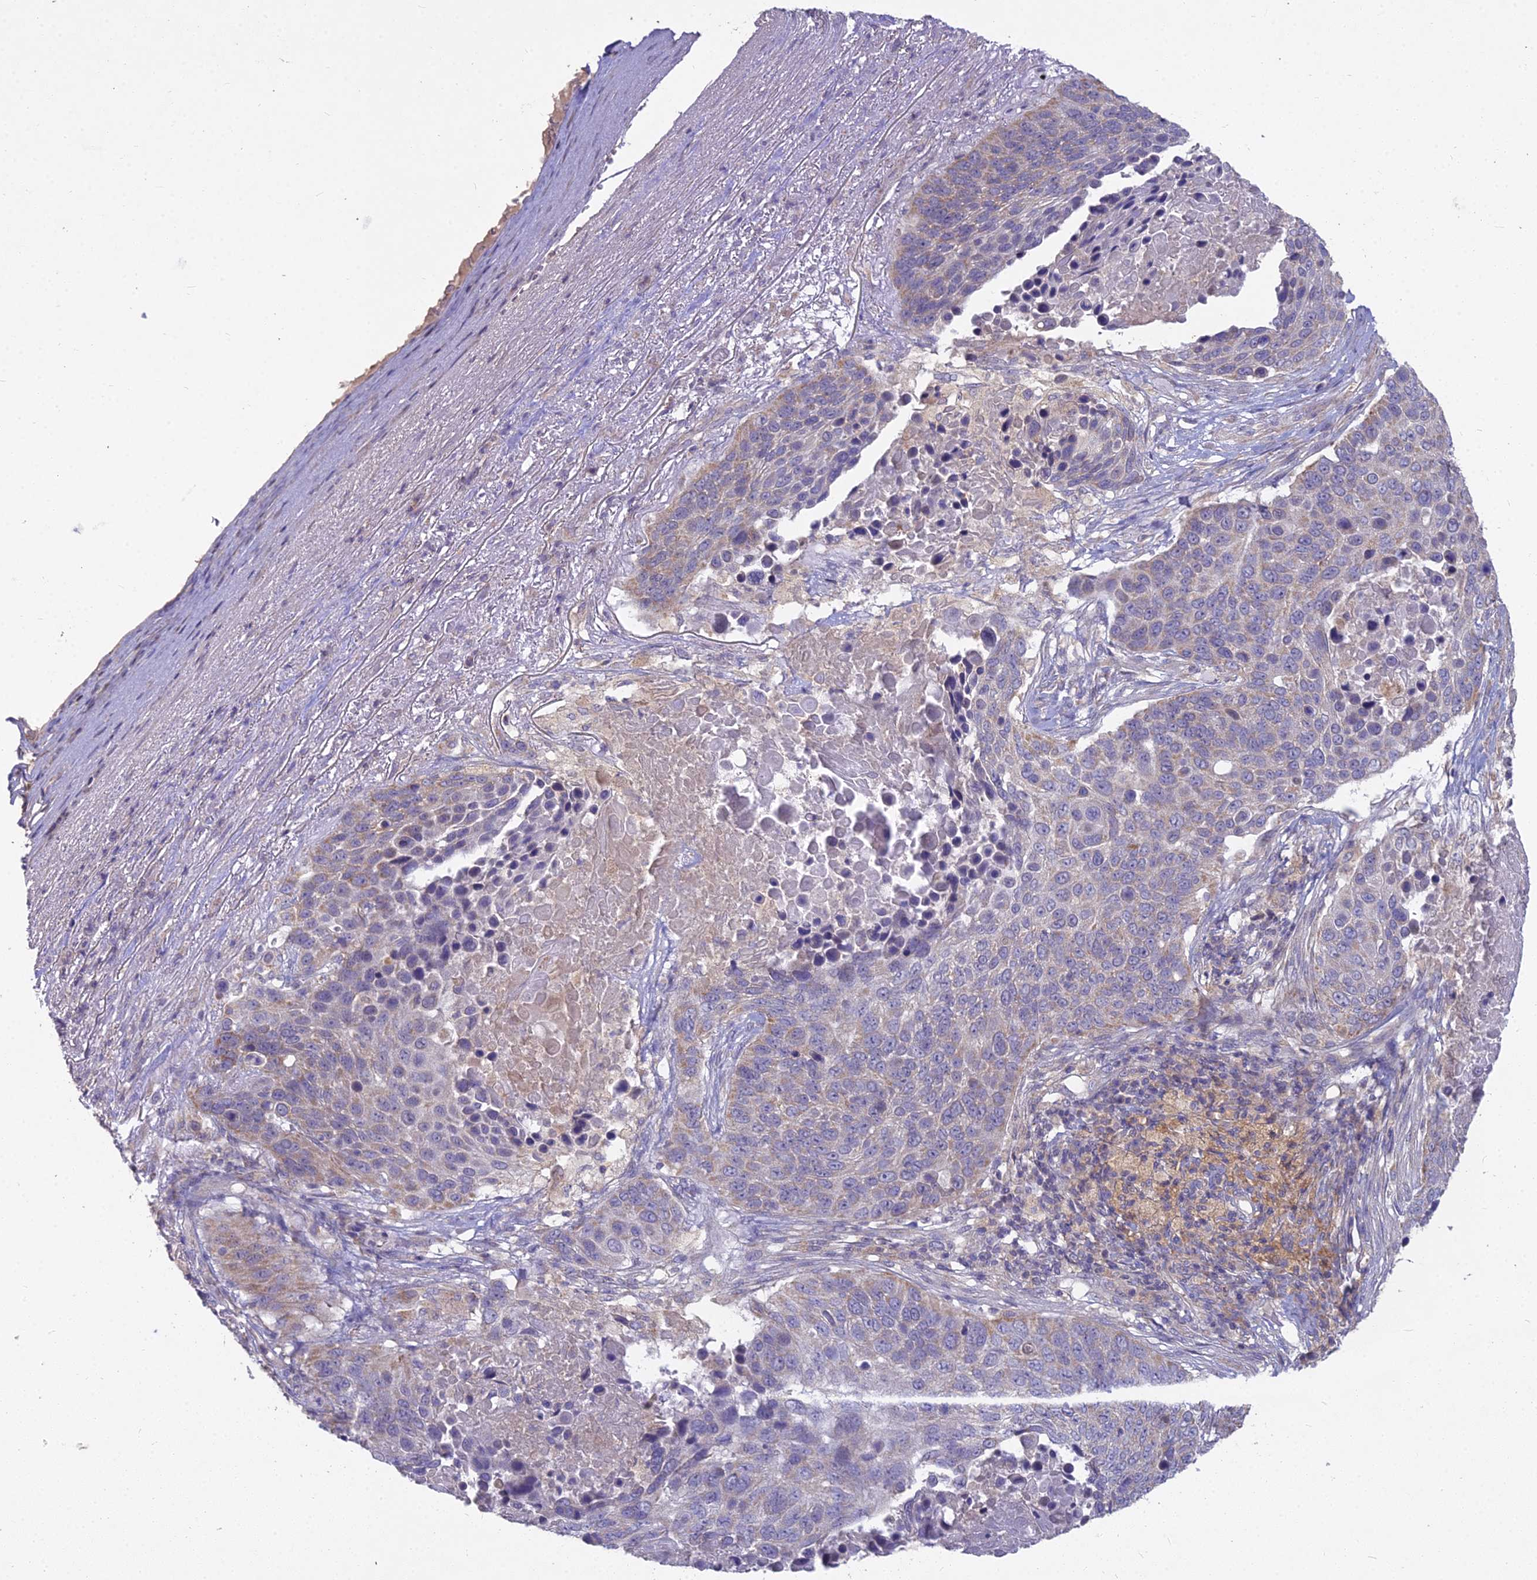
{"staining": {"intensity": "moderate", "quantity": "25%-75%", "location": "cytoplasmic/membranous"}, "tissue": "lung cancer", "cell_type": "Tumor cells", "image_type": "cancer", "snomed": [{"axis": "morphology", "description": "Normal tissue, NOS"}, {"axis": "morphology", "description": "Squamous cell carcinoma, NOS"}, {"axis": "topography", "description": "Lymph node"}, {"axis": "topography", "description": "Lung"}], "caption": "A brown stain labels moderate cytoplasmic/membranous positivity of a protein in human lung squamous cell carcinoma tumor cells. (brown staining indicates protein expression, while blue staining denotes nuclei).", "gene": "MICU2", "patient": {"sex": "male", "age": 66}}